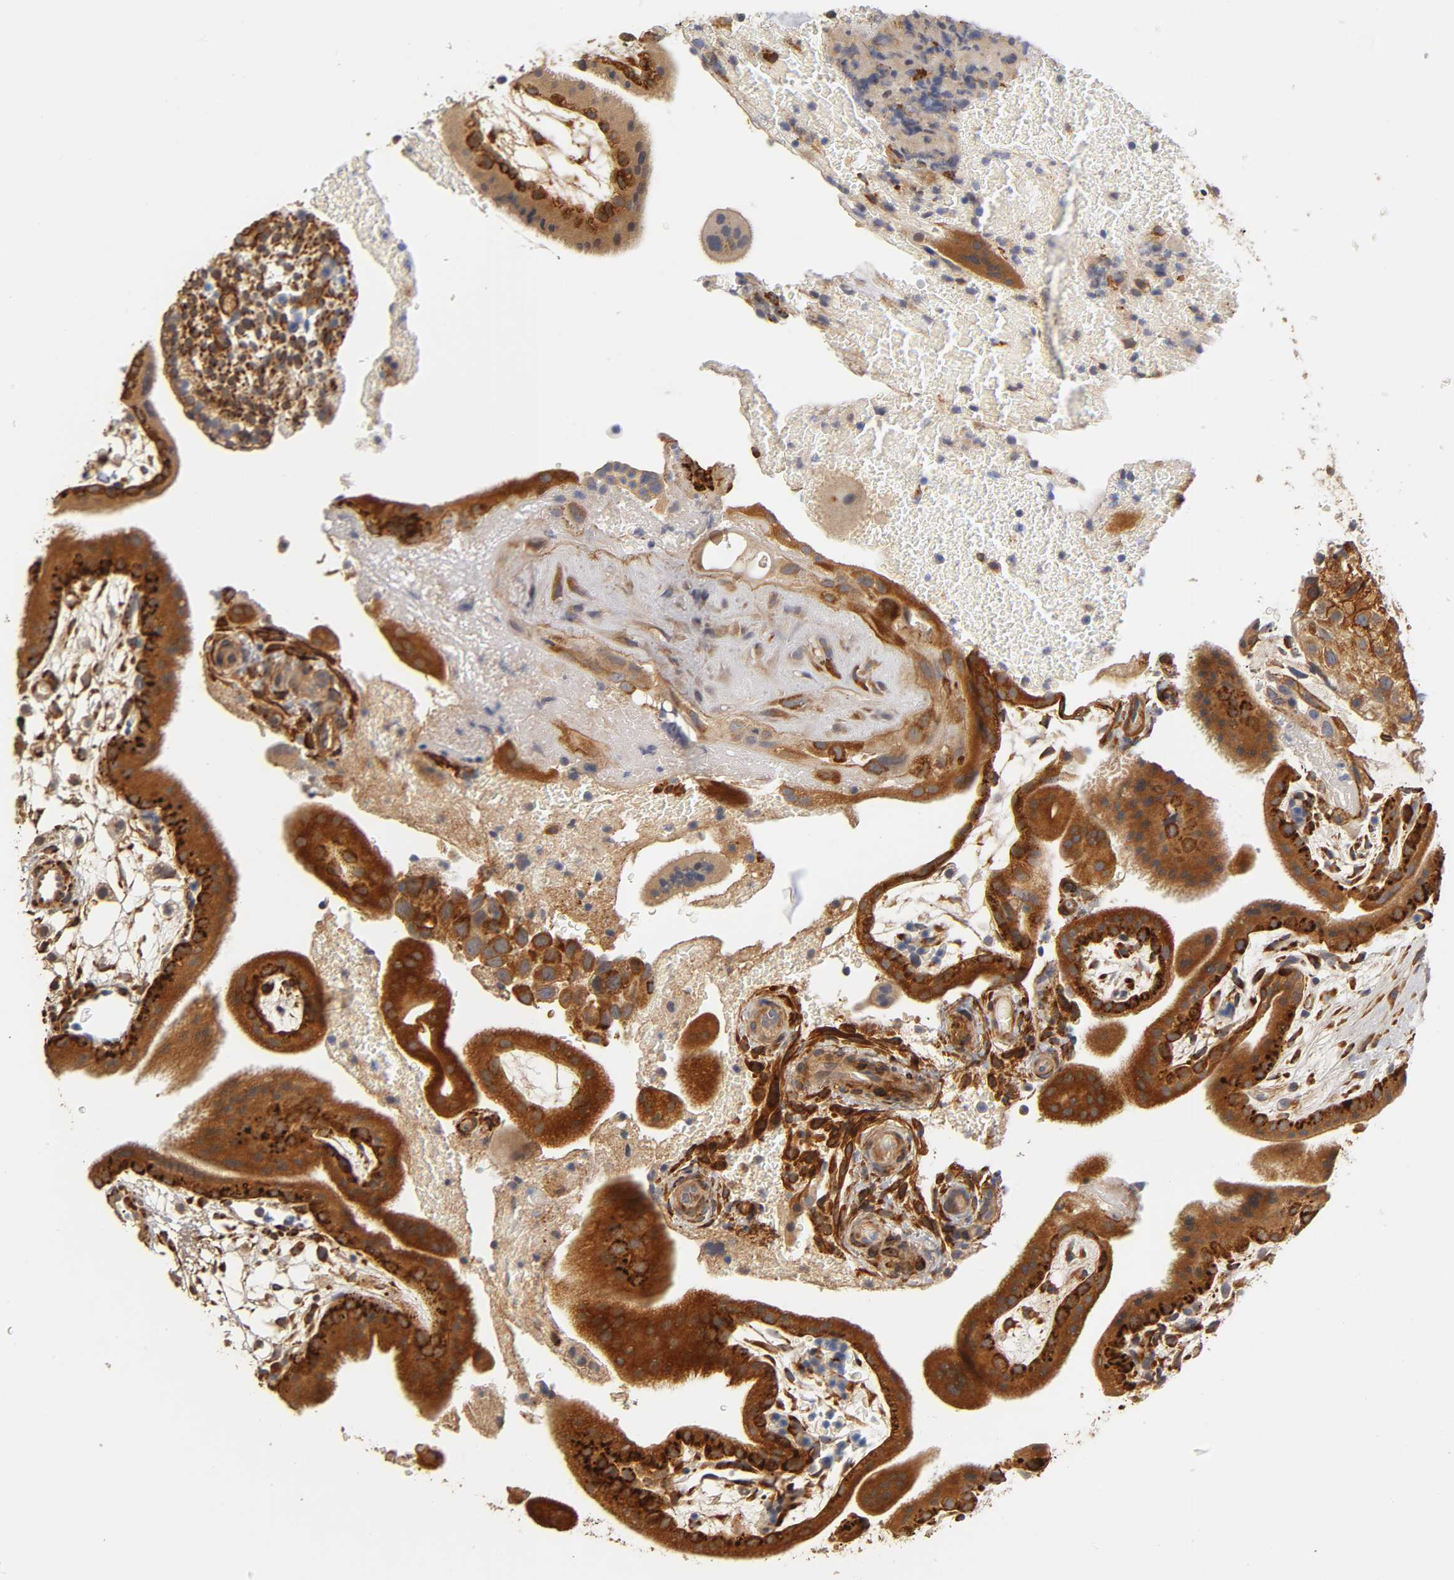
{"staining": {"intensity": "weak", "quantity": "<25%", "location": "cytoplasmic/membranous"}, "tissue": "placenta", "cell_type": "Decidual cells", "image_type": "normal", "snomed": [{"axis": "morphology", "description": "Normal tissue, NOS"}, {"axis": "topography", "description": "Placenta"}], "caption": "Immunohistochemistry image of unremarkable placenta: human placenta stained with DAB (3,3'-diaminobenzidine) reveals no significant protein expression in decidual cells.", "gene": "LAMB1", "patient": {"sex": "female", "age": 19}}